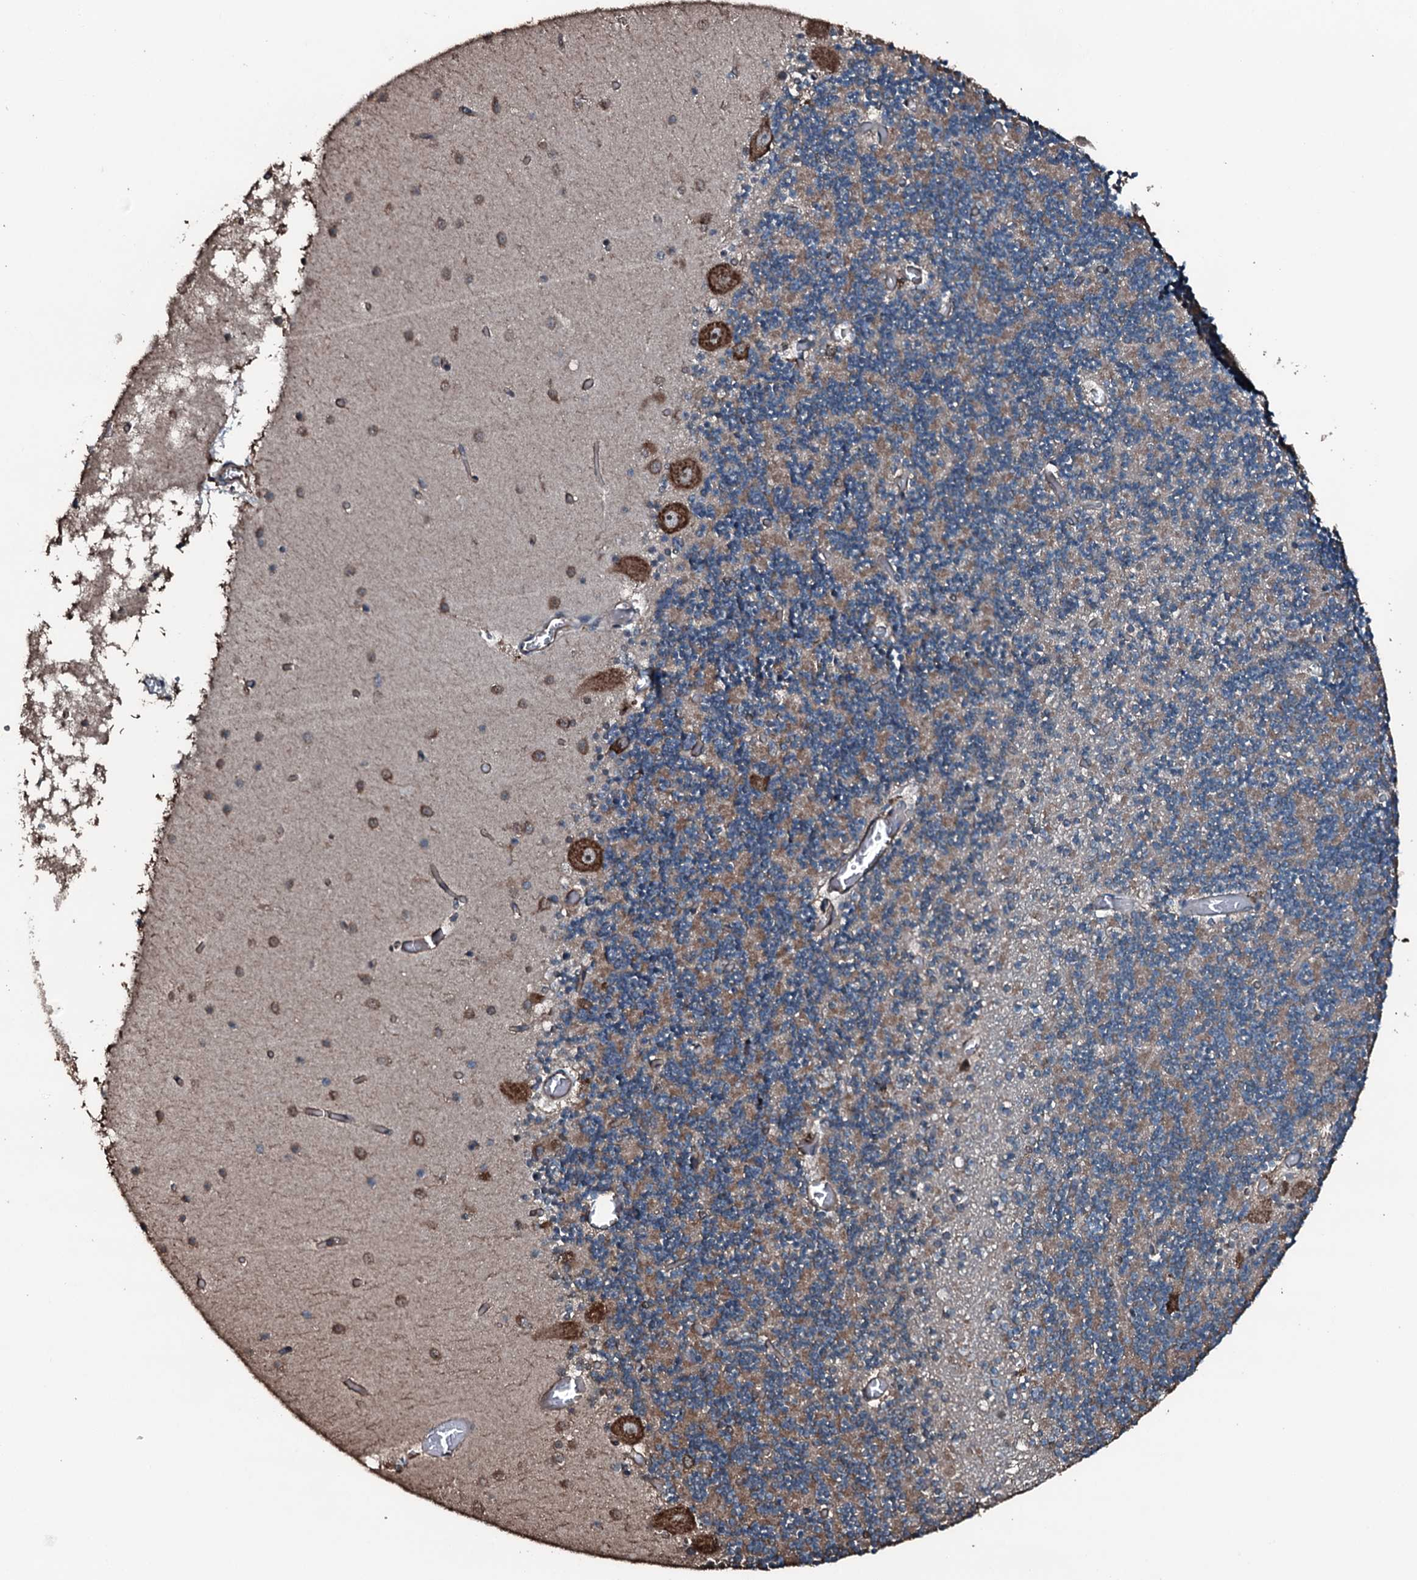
{"staining": {"intensity": "weak", "quantity": "25%-75%", "location": "cytoplasmic/membranous"}, "tissue": "cerebellum", "cell_type": "Cells in granular layer", "image_type": "normal", "snomed": [{"axis": "morphology", "description": "Normal tissue, NOS"}, {"axis": "topography", "description": "Cerebellum"}], "caption": "Cerebellum stained with DAB (3,3'-diaminobenzidine) immunohistochemistry (IHC) reveals low levels of weak cytoplasmic/membranous staining in about 25%-75% of cells in granular layer. Nuclei are stained in blue.", "gene": "SLC25A38", "patient": {"sex": "female", "age": 28}}